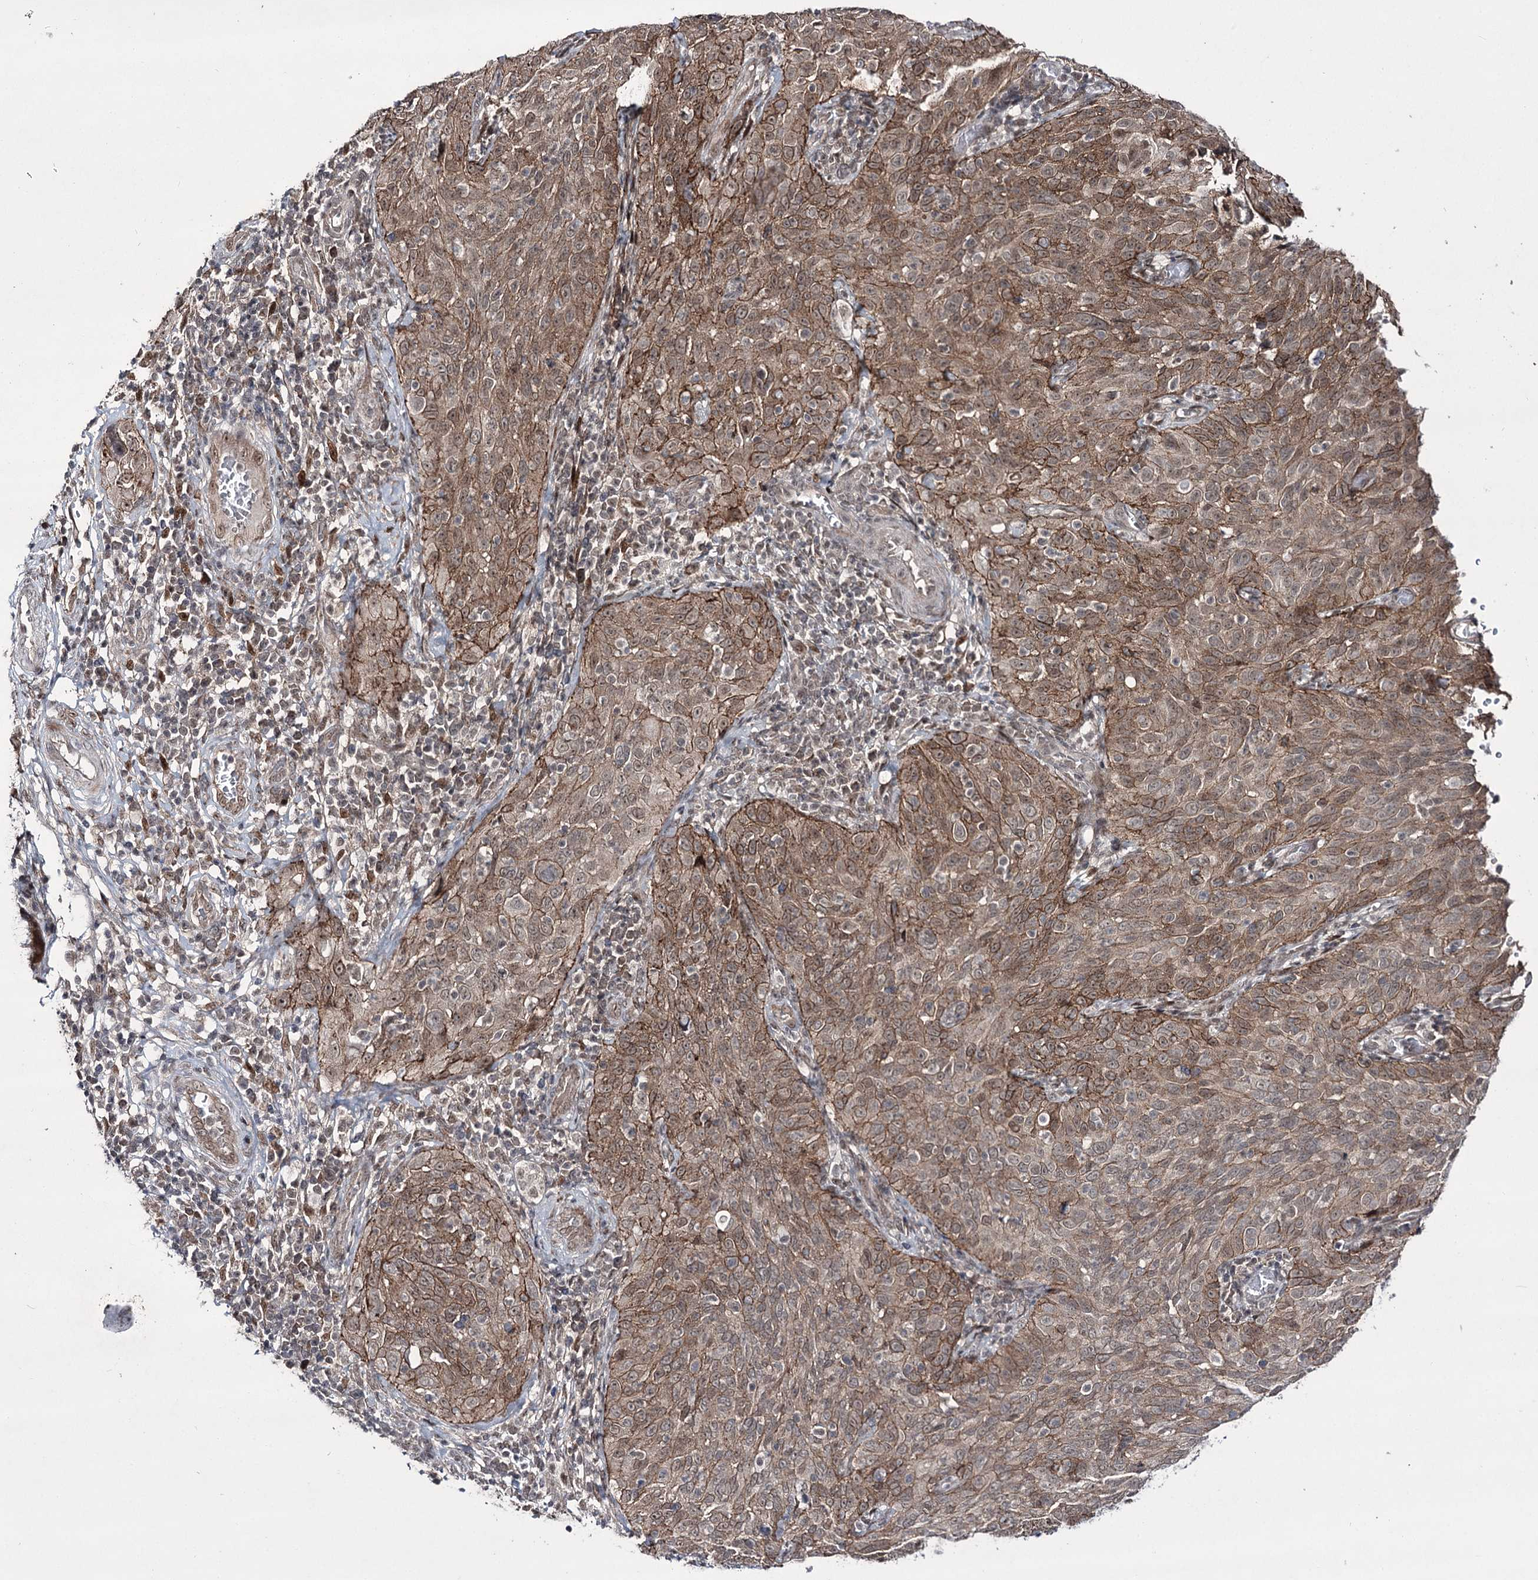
{"staining": {"intensity": "moderate", "quantity": ">75%", "location": "cytoplasmic/membranous,nuclear"}, "tissue": "cervical cancer", "cell_type": "Tumor cells", "image_type": "cancer", "snomed": [{"axis": "morphology", "description": "Squamous cell carcinoma, NOS"}, {"axis": "topography", "description": "Cervix"}], "caption": "Cervical squamous cell carcinoma stained with DAB immunohistochemistry (IHC) displays medium levels of moderate cytoplasmic/membranous and nuclear positivity in about >75% of tumor cells.", "gene": "HOXC11", "patient": {"sex": "female", "age": 31}}